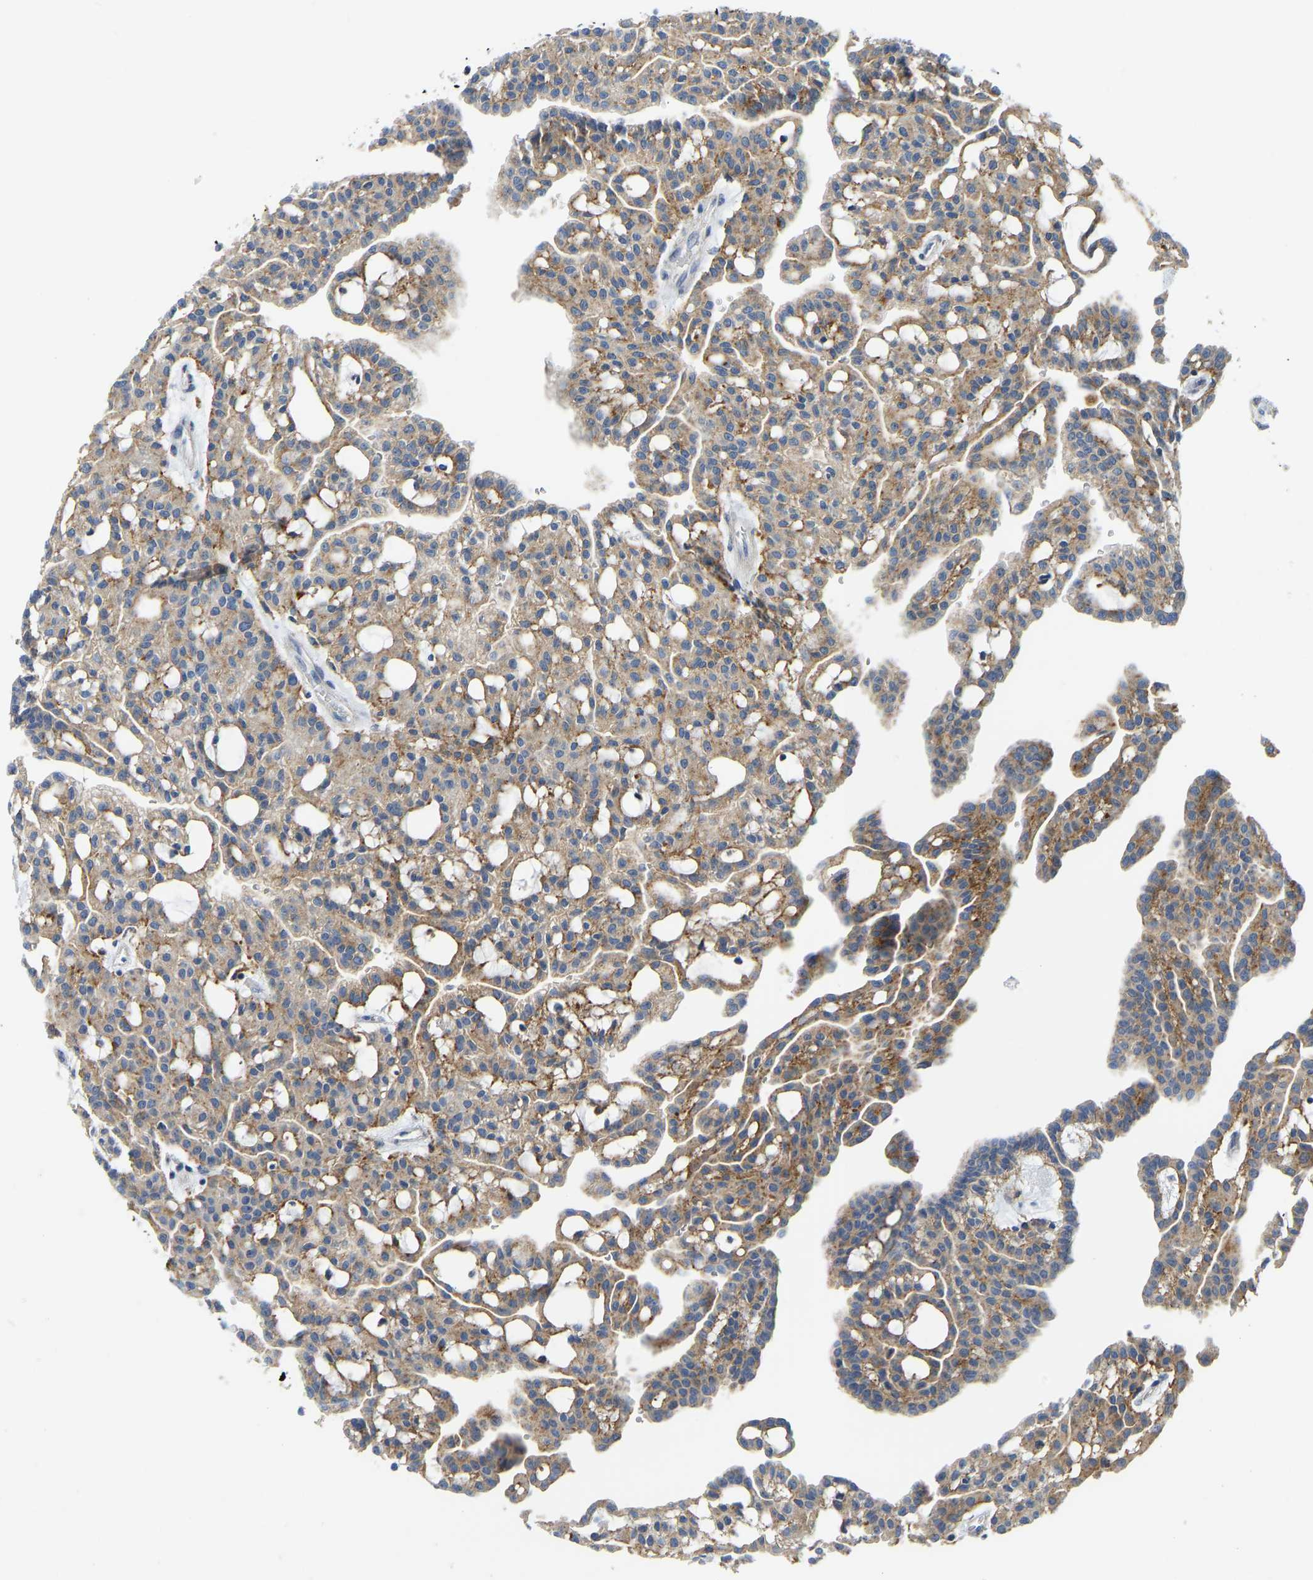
{"staining": {"intensity": "moderate", "quantity": ">75%", "location": "cytoplasmic/membranous"}, "tissue": "renal cancer", "cell_type": "Tumor cells", "image_type": "cancer", "snomed": [{"axis": "morphology", "description": "Adenocarcinoma, NOS"}, {"axis": "topography", "description": "Kidney"}], "caption": "The micrograph displays a brown stain indicating the presence of a protein in the cytoplasmic/membranous of tumor cells in renal adenocarcinoma.", "gene": "ATP6V1E1", "patient": {"sex": "male", "age": 63}}